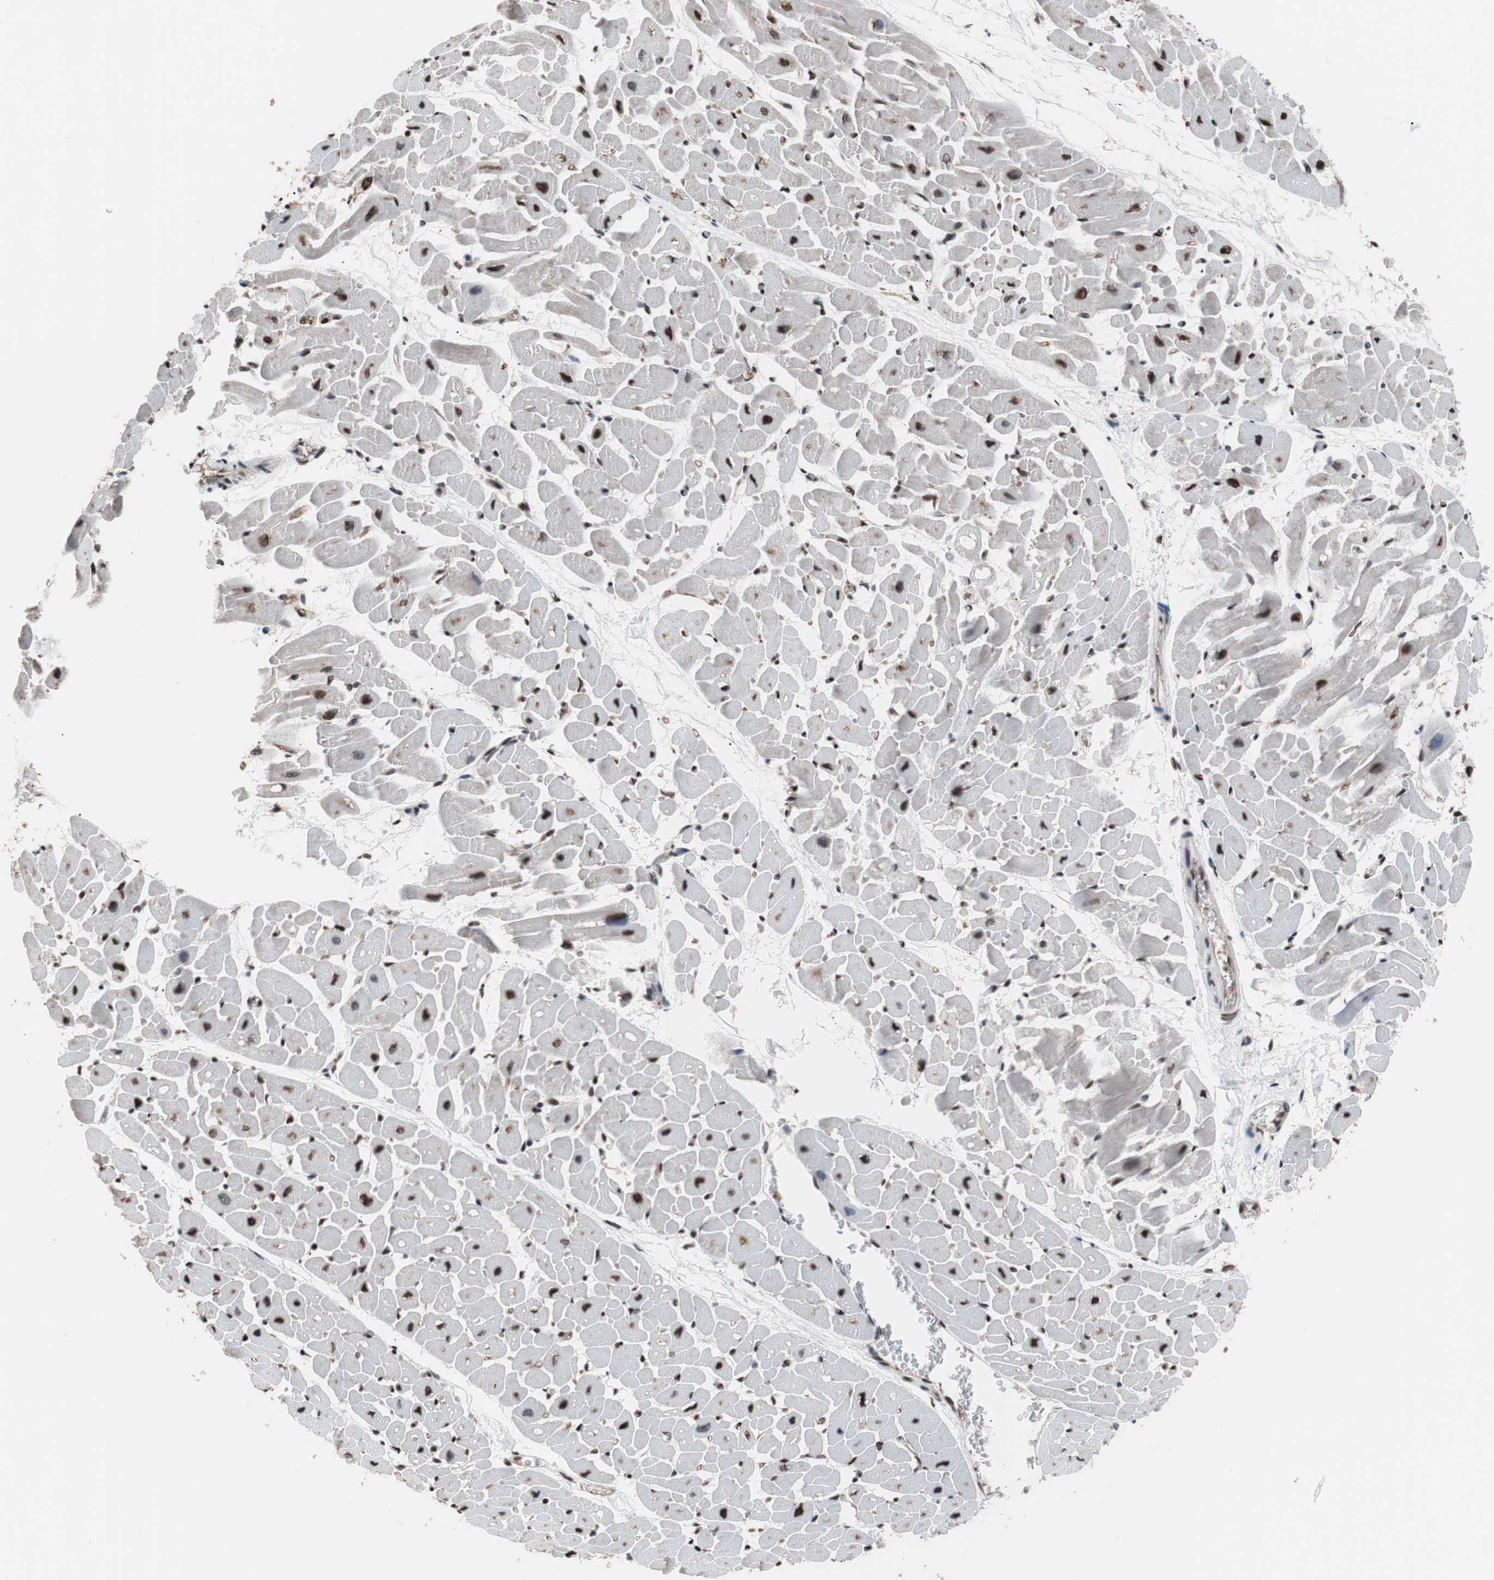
{"staining": {"intensity": "moderate", "quantity": ">75%", "location": "cytoplasmic/membranous,nuclear"}, "tissue": "heart muscle", "cell_type": "Cardiomyocytes", "image_type": "normal", "snomed": [{"axis": "morphology", "description": "Normal tissue, NOS"}, {"axis": "topography", "description": "Heart"}], "caption": "Heart muscle stained with DAB (3,3'-diaminobenzidine) immunohistochemistry demonstrates medium levels of moderate cytoplasmic/membranous,nuclear positivity in approximately >75% of cardiomyocytes. (brown staining indicates protein expression, while blue staining denotes nuclei).", "gene": "POGZ", "patient": {"sex": "male", "age": 45}}